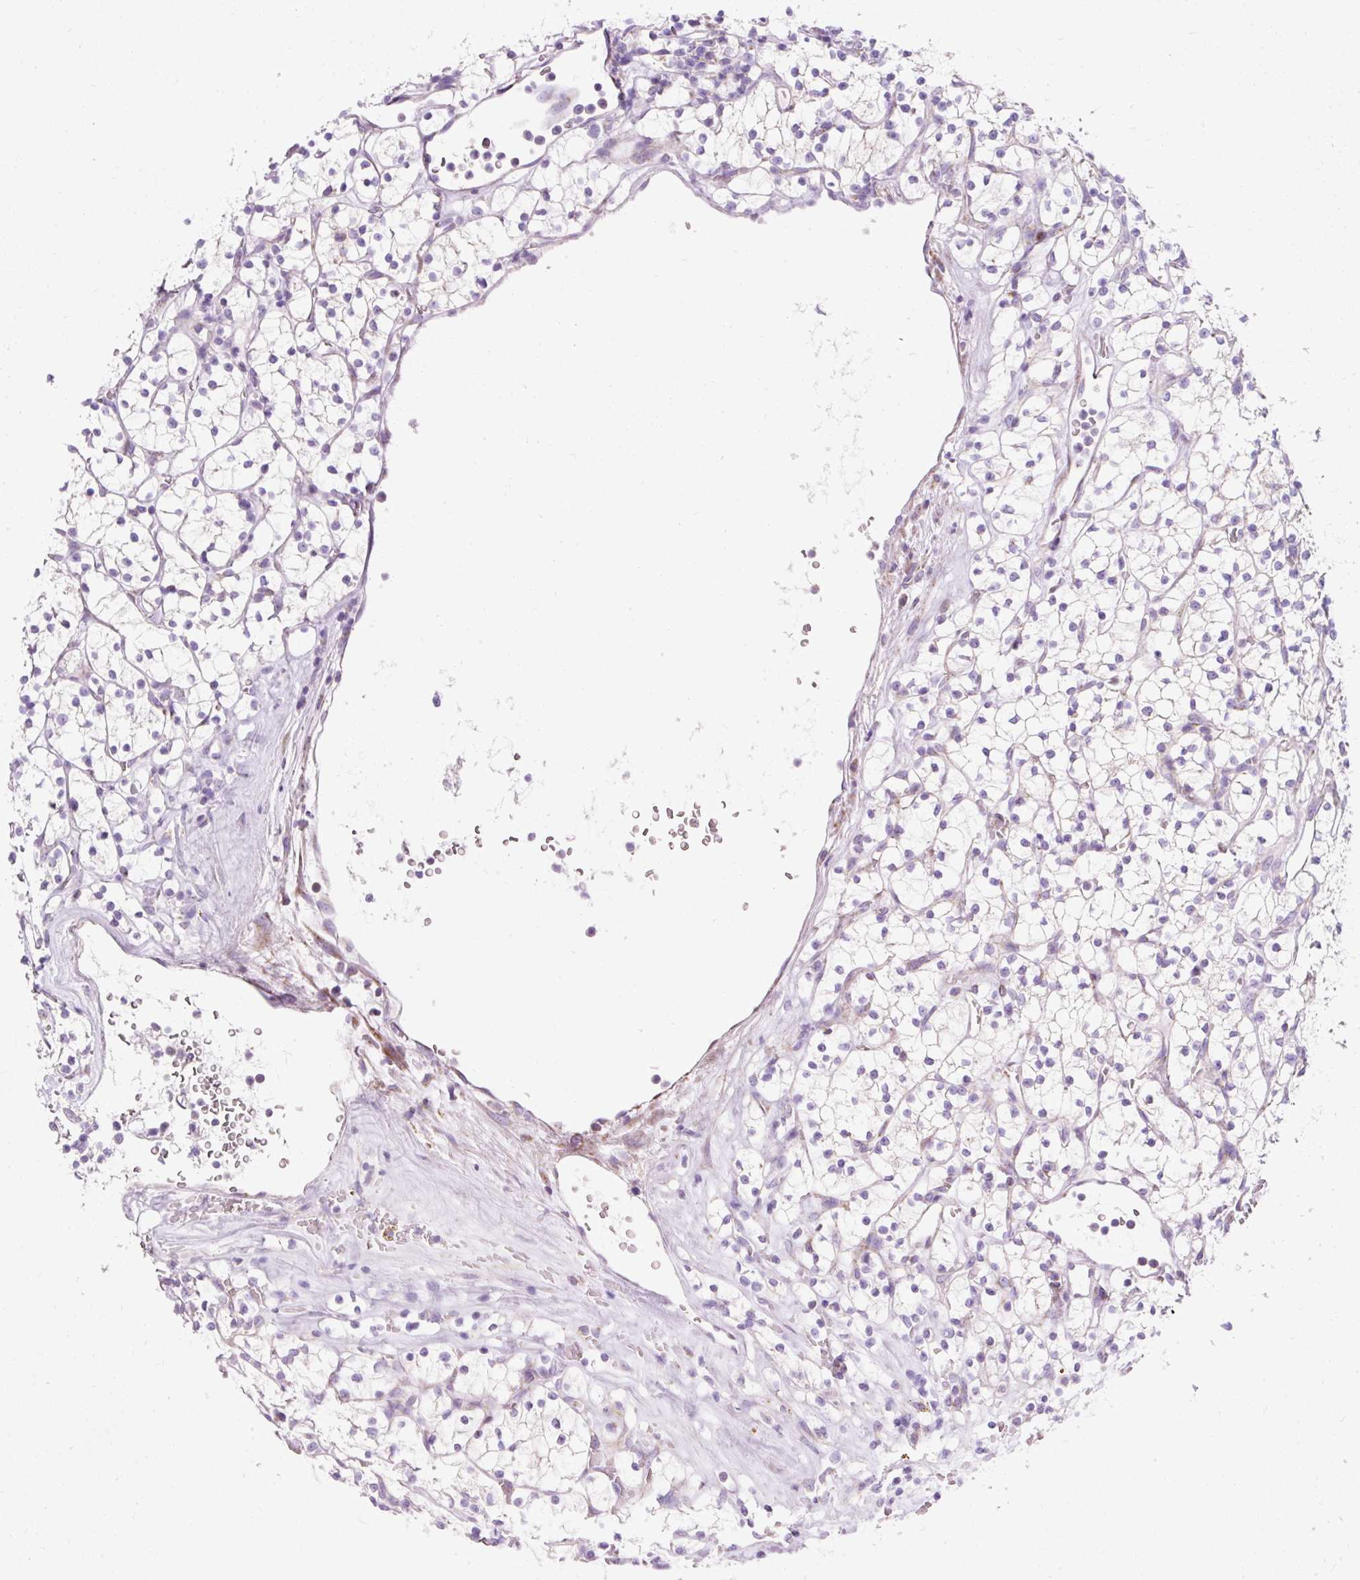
{"staining": {"intensity": "weak", "quantity": "<25%", "location": "cytoplasmic/membranous"}, "tissue": "renal cancer", "cell_type": "Tumor cells", "image_type": "cancer", "snomed": [{"axis": "morphology", "description": "Adenocarcinoma, NOS"}, {"axis": "topography", "description": "Kidney"}], "caption": "This is an IHC photomicrograph of human adenocarcinoma (renal). There is no expression in tumor cells.", "gene": "PLPP2", "patient": {"sex": "female", "age": 64}}